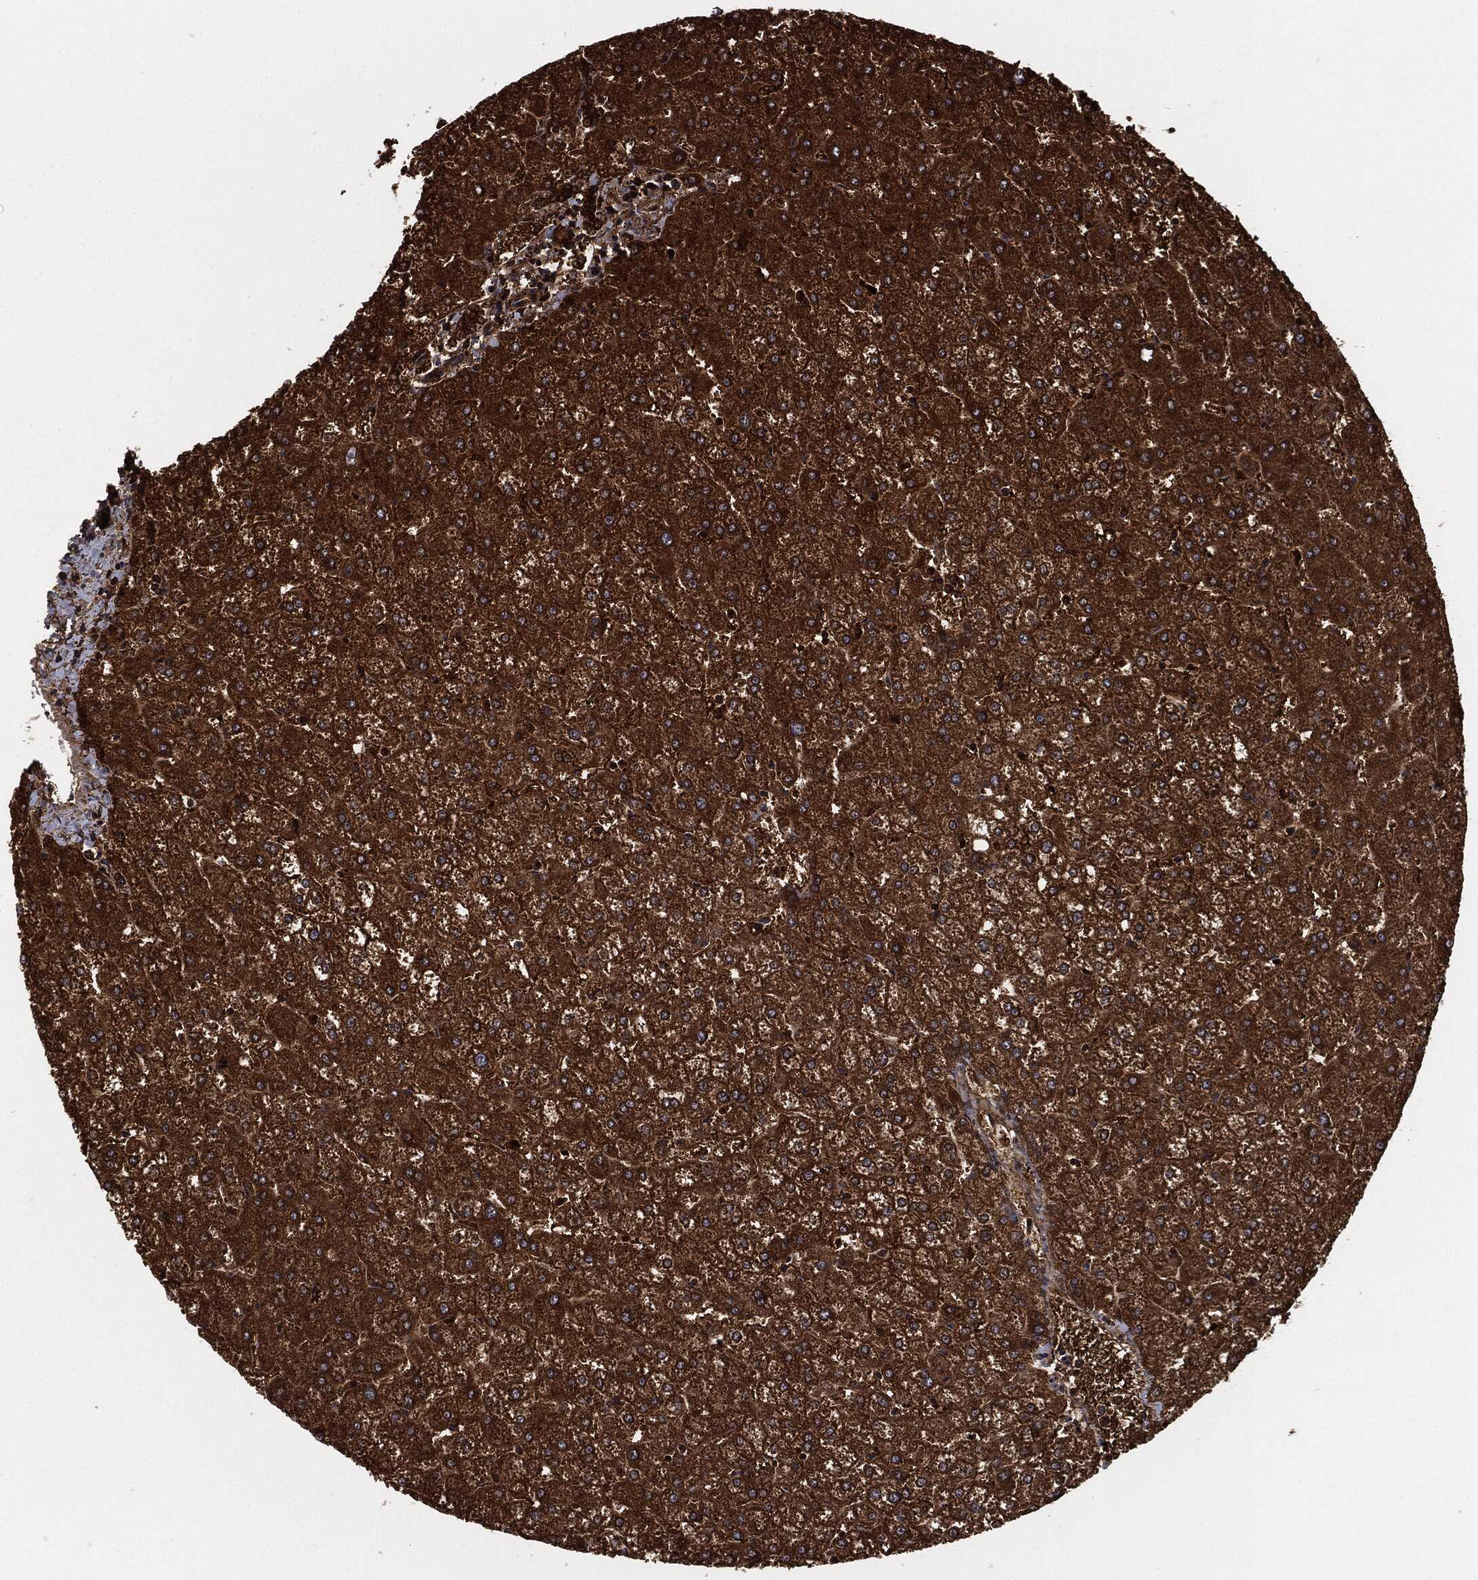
{"staining": {"intensity": "strong", "quantity": ">75%", "location": "cytoplasmic/membranous"}, "tissue": "liver", "cell_type": "Cholangiocytes", "image_type": "normal", "snomed": [{"axis": "morphology", "description": "Normal tissue, NOS"}, {"axis": "topography", "description": "Liver"}], "caption": "Cholangiocytes reveal strong cytoplasmic/membranous expression in about >75% of cells in benign liver.", "gene": "PRDX2", "patient": {"sex": "female", "age": 32}}